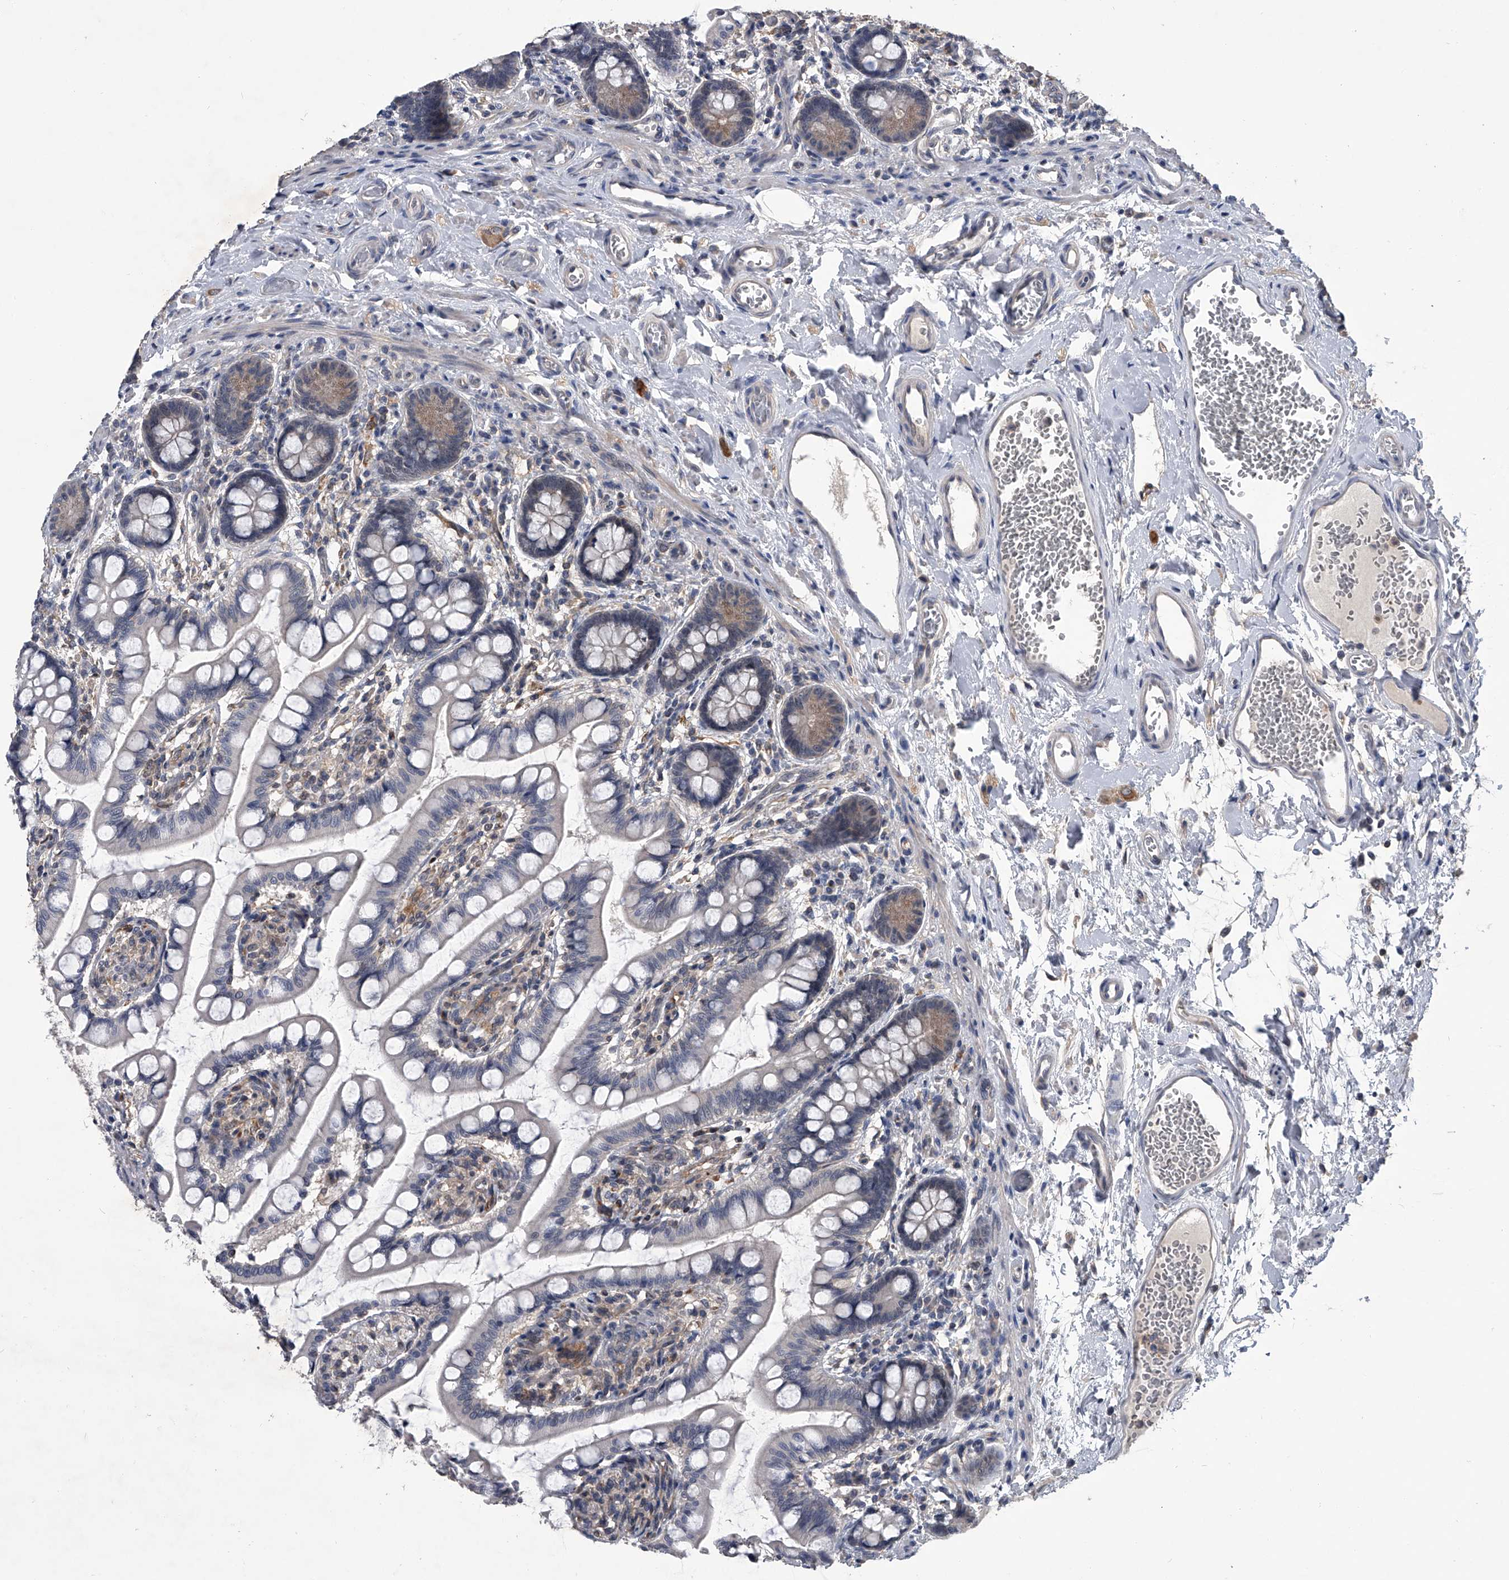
{"staining": {"intensity": "moderate", "quantity": "<25%", "location": "cytoplasmic/membranous"}, "tissue": "small intestine", "cell_type": "Glandular cells", "image_type": "normal", "snomed": [{"axis": "morphology", "description": "Normal tissue, NOS"}, {"axis": "topography", "description": "Small intestine"}], "caption": "The immunohistochemical stain highlights moderate cytoplasmic/membranous staining in glandular cells of normal small intestine.", "gene": "MAP4K3", "patient": {"sex": "male", "age": 52}}